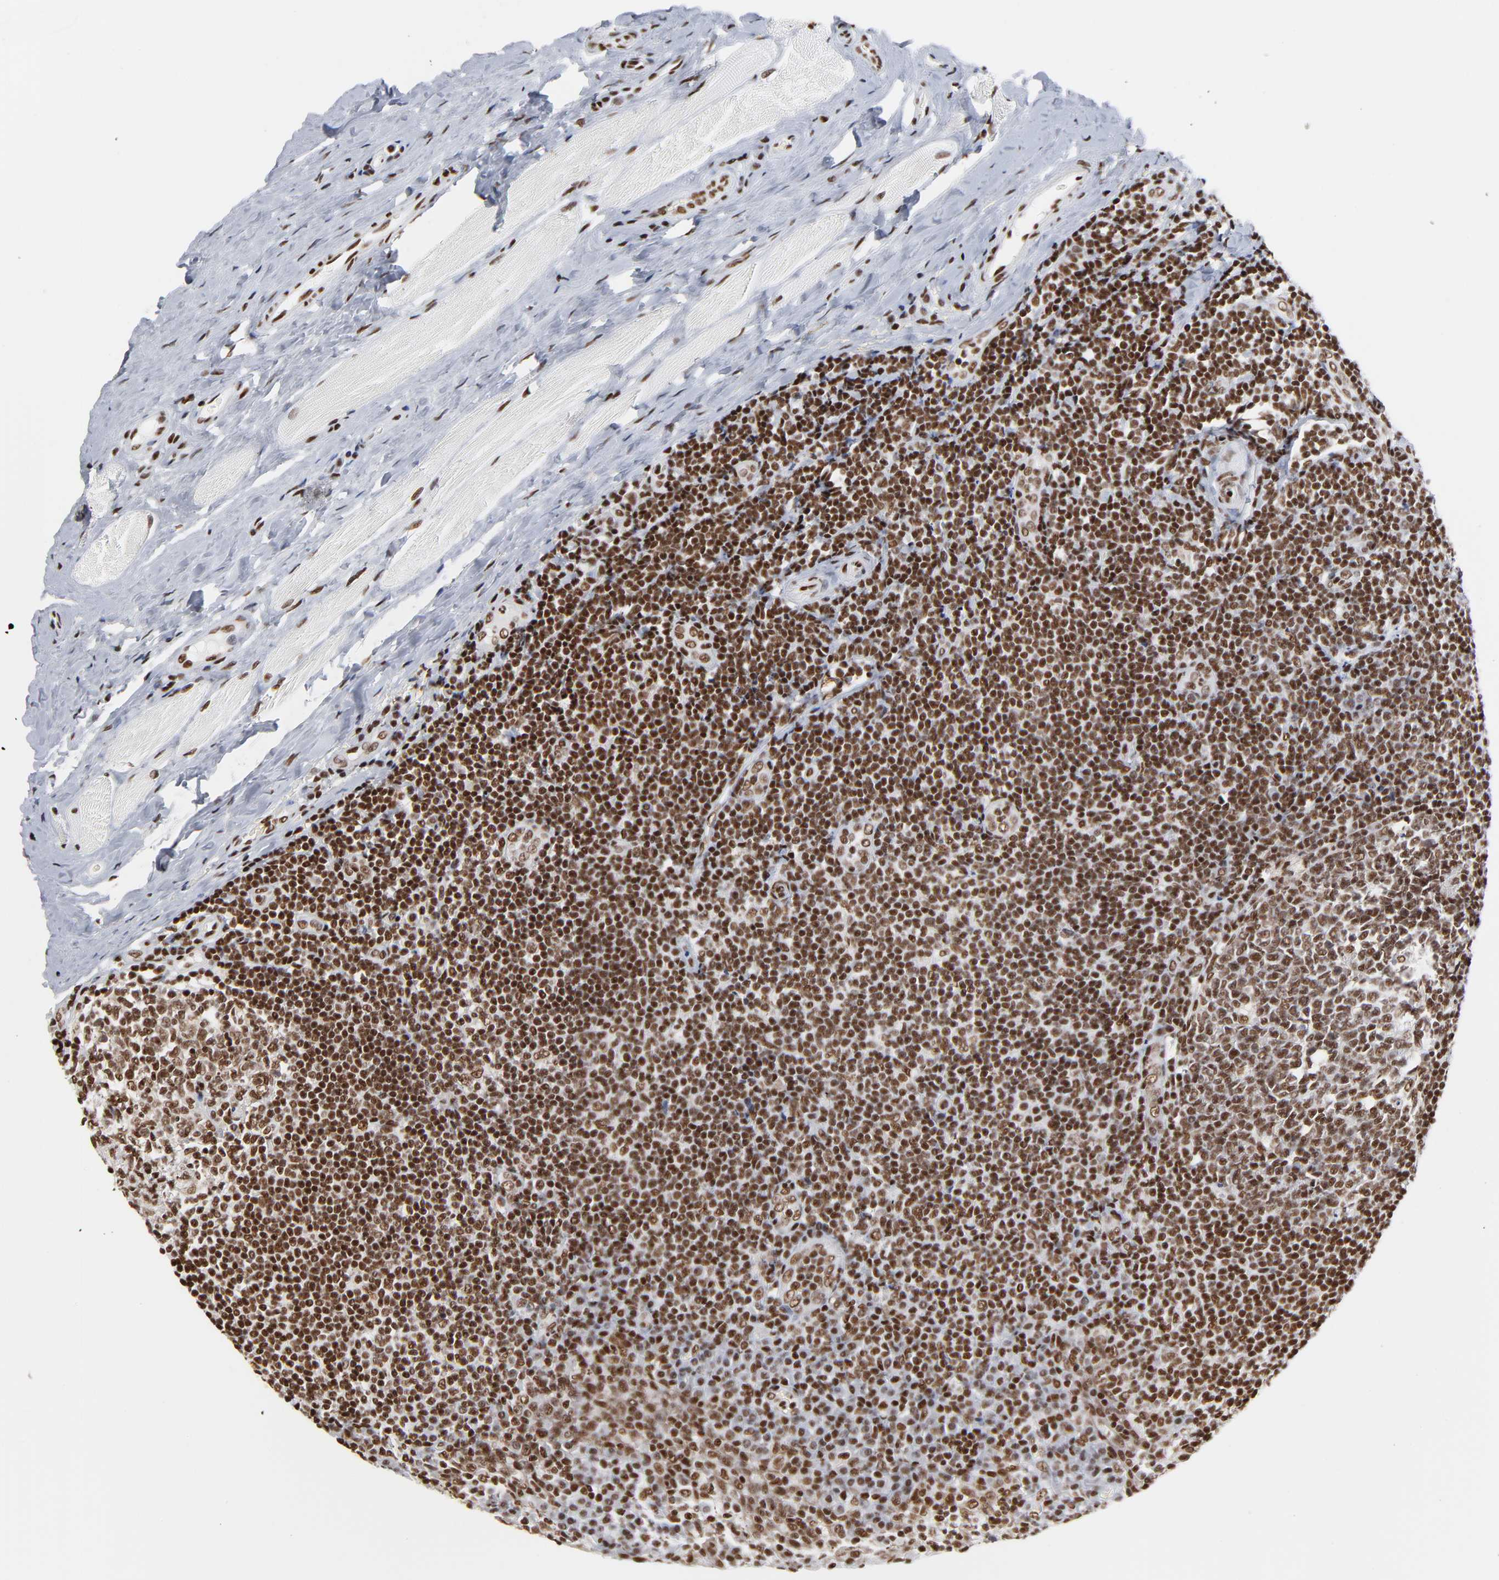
{"staining": {"intensity": "moderate", "quantity": ">75%", "location": "nuclear"}, "tissue": "tonsil", "cell_type": "Germinal center cells", "image_type": "normal", "snomed": [{"axis": "morphology", "description": "Normal tissue, NOS"}, {"axis": "topography", "description": "Tonsil"}], "caption": "Protein staining of benign tonsil demonstrates moderate nuclear expression in approximately >75% of germinal center cells. The staining was performed using DAB to visualize the protein expression in brown, while the nuclei were stained in blue with hematoxylin (Magnification: 20x).", "gene": "CREB1", "patient": {"sex": "male", "age": 31}}